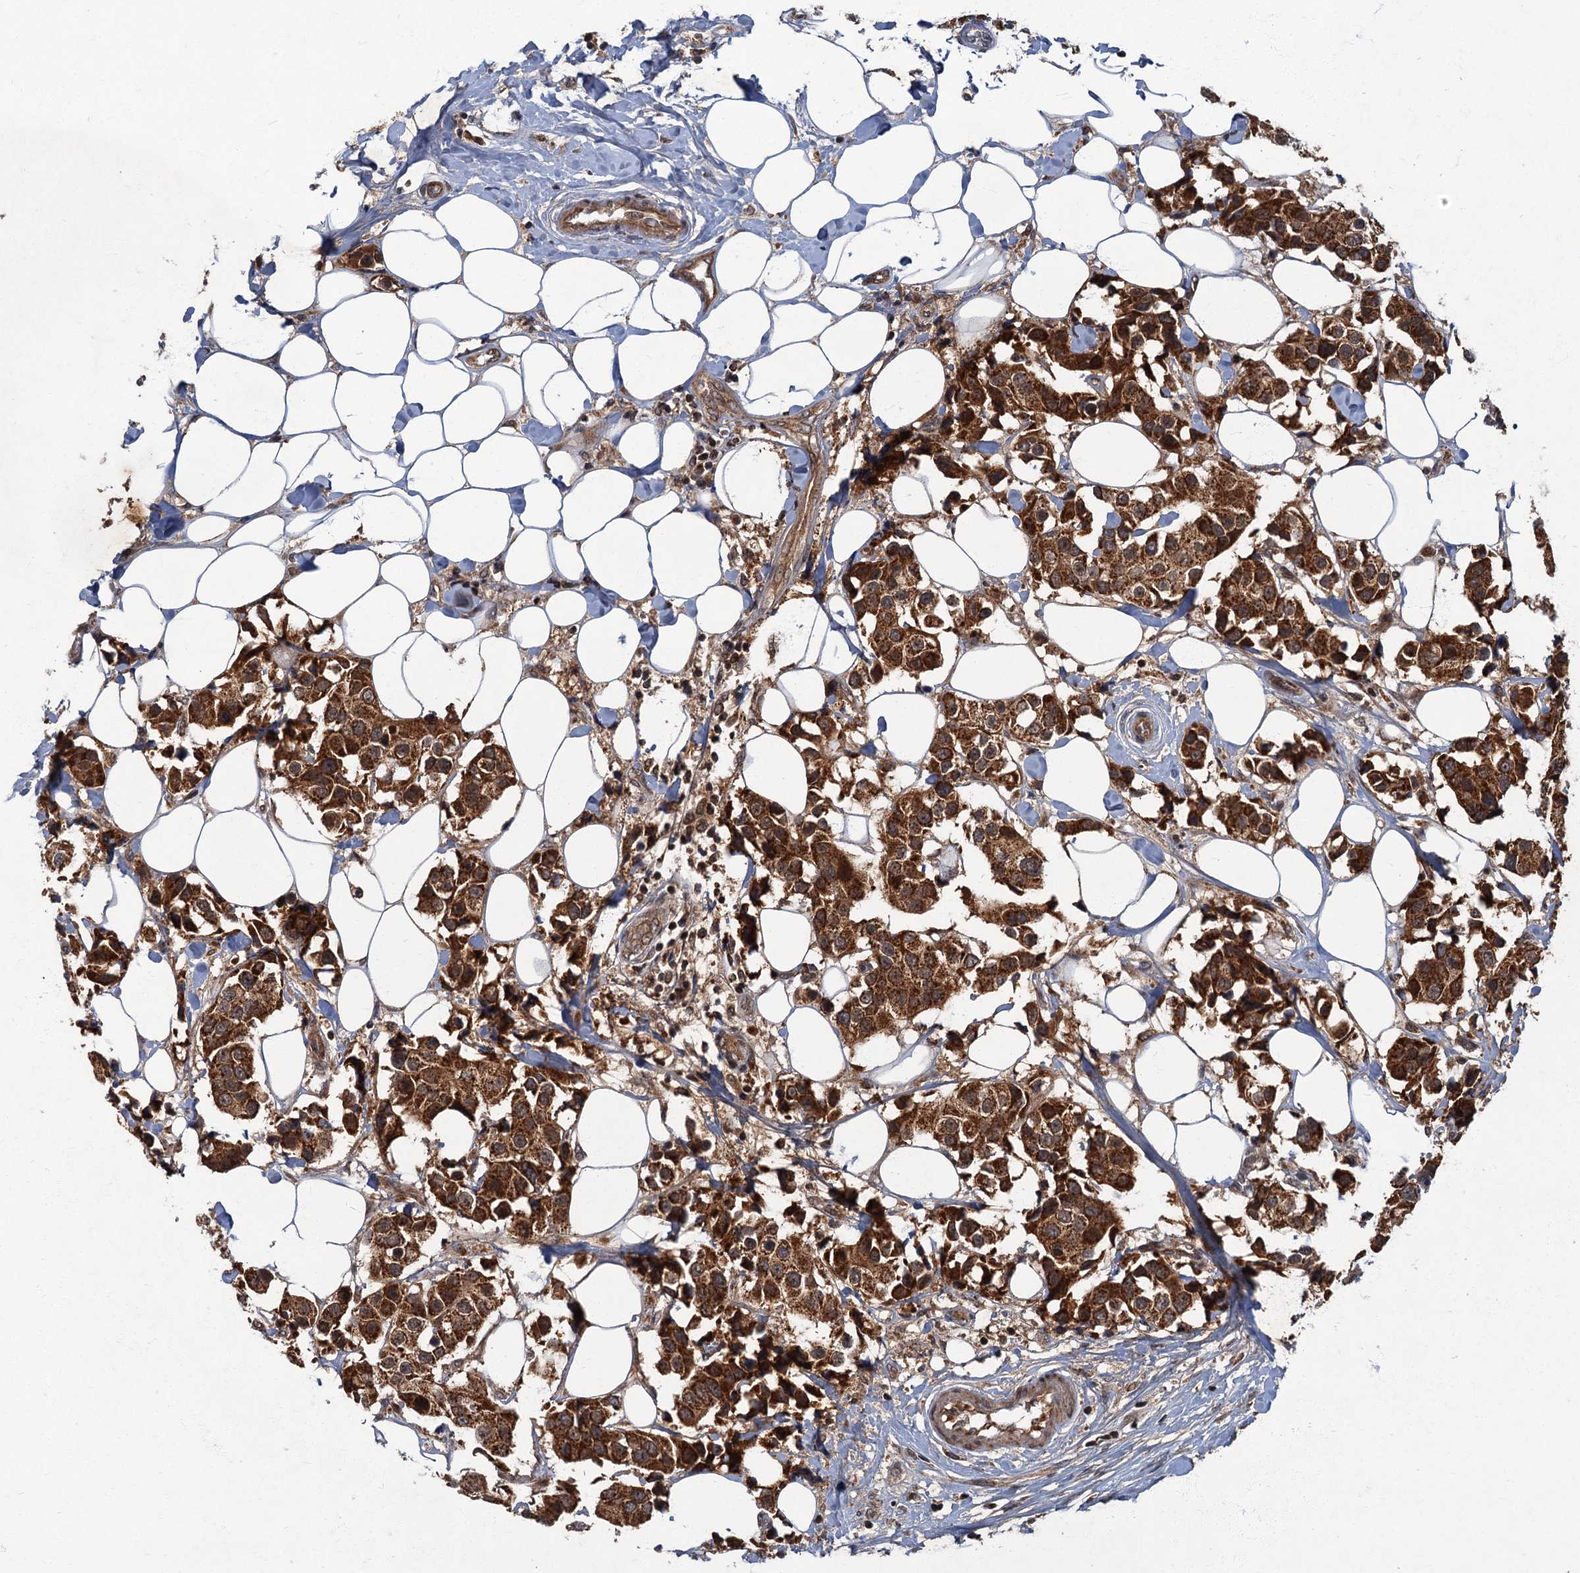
{"staining": {"intensity": "strong", "quantity": ">75%", "location": "cytoplasmic/membranous"}, "tissue": "breast cancer", "cell_type": "Tumor cells", "image_type": "cancer", "snomed": [{"axis": "morphology", "description": "Normal tissue, NOS"}, {"axis": "morphology", "description": "Duct carcinoma"}, {"axis": "topography", "description": "Breast"}], "caption": "Immunohistochemical staining of infiltrating ductal carcinoma (breast) reveals high levels of strong cytoplasmic/membranous protein expression in about >75% of tumor cells. The protein of interest is stained brown, and the nuclei are stained in blue (DAB (3,3'-diaminobenzidine) IHC with brightfield microscopy, high magnification).", "gene": "SLC11A2", "patient": {"sex": "female", "age": 39}}